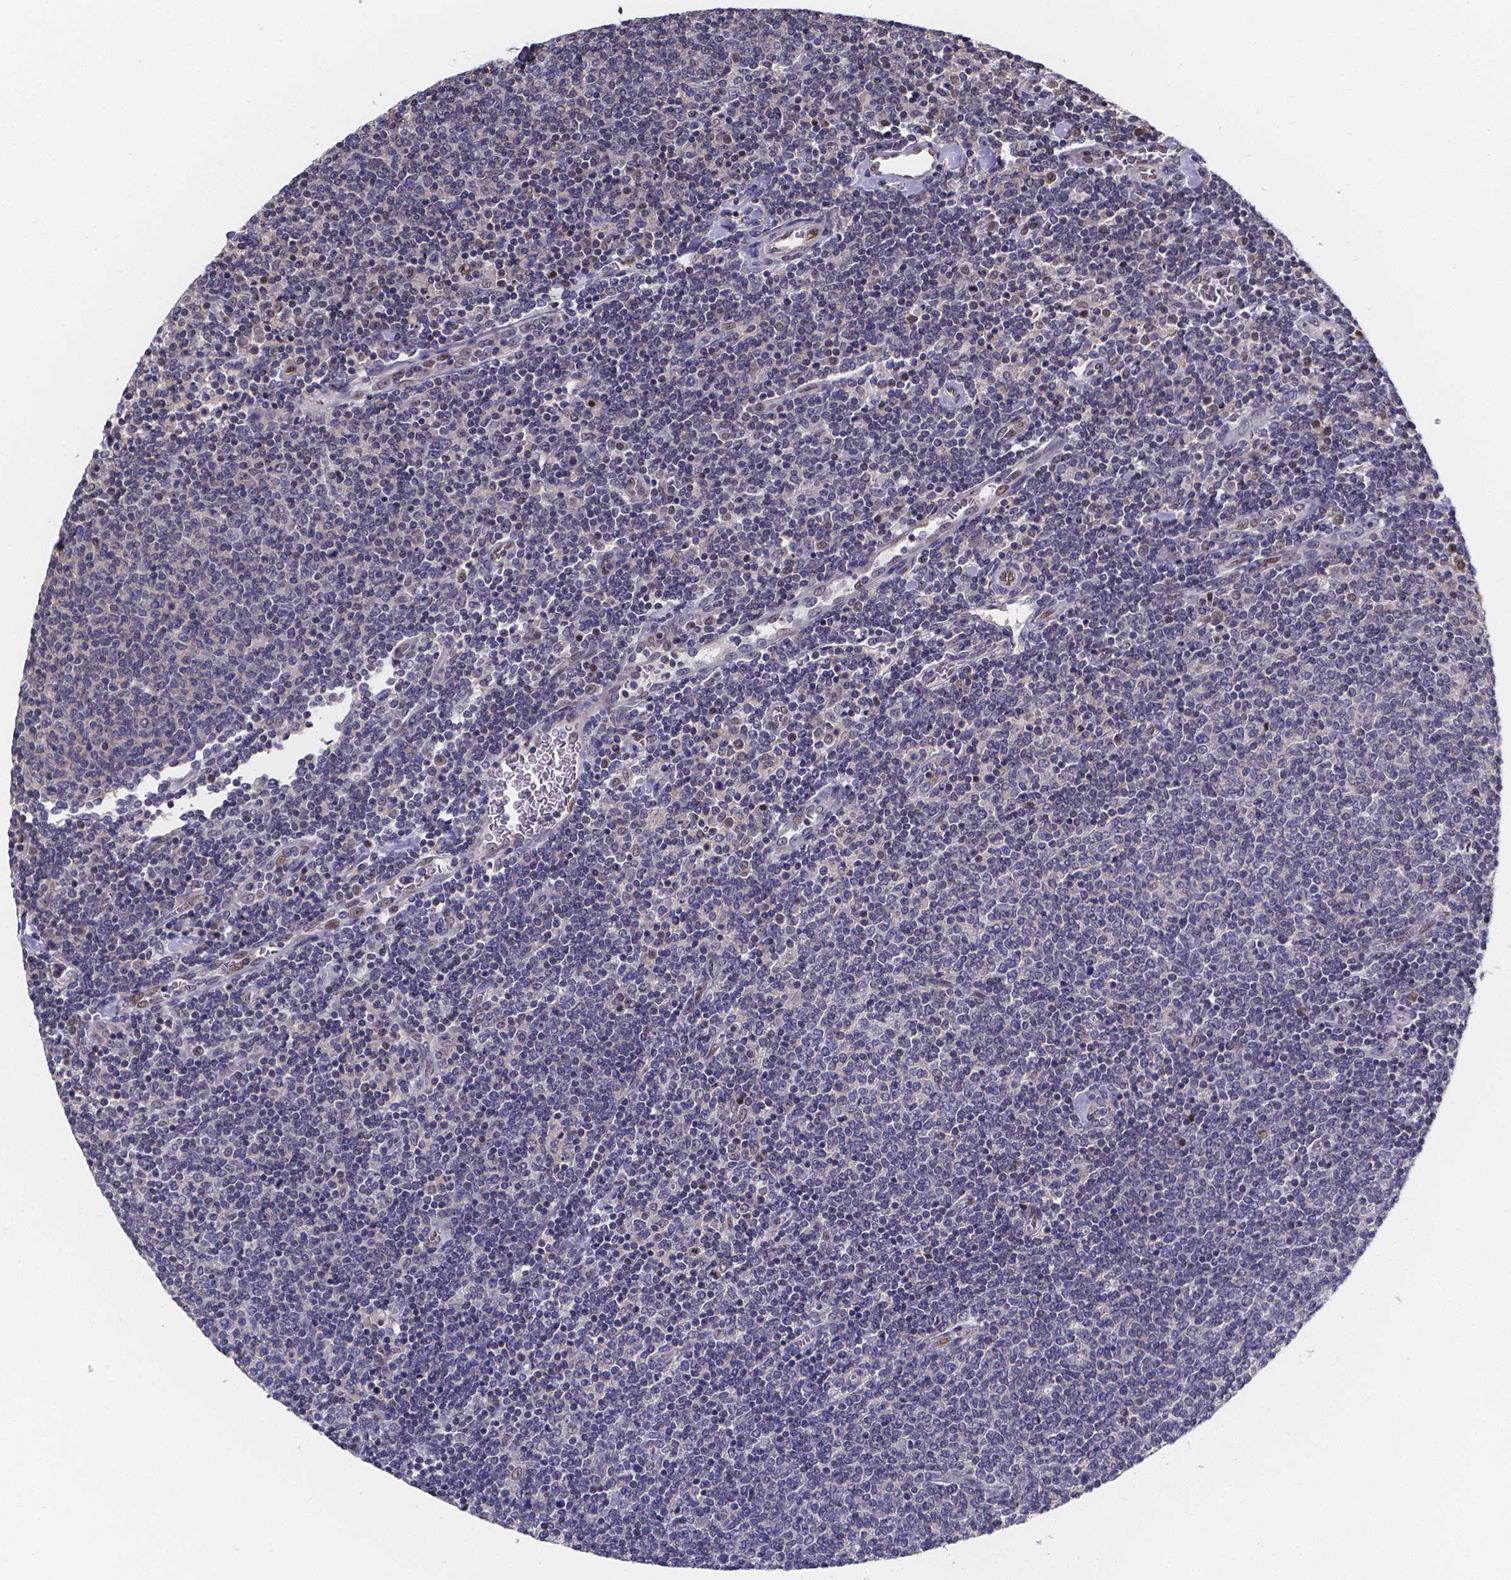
{"staining": {"intensity": "negative", "quantity": "none", "location": "none"}, "tissue": "lymphoma", "cell_type": "Tumor cells", "image_type": "cancer", "snomed": [{"axis": "morphology", "description": "Malignant lymphoma, non-Hodgkin's type, Low grade"}, {"axis": "topography", "description": "Lymph node"}], "caption": "DAB (3,3'-diaminobenzidine) immunohistochemical staining of human malignant lymphoma, non-Hodgkin's type (low-grade) displays no significant expression in tumor cells.", "gene": "PAH", "patient": {"sex": "male", "age": 52}}